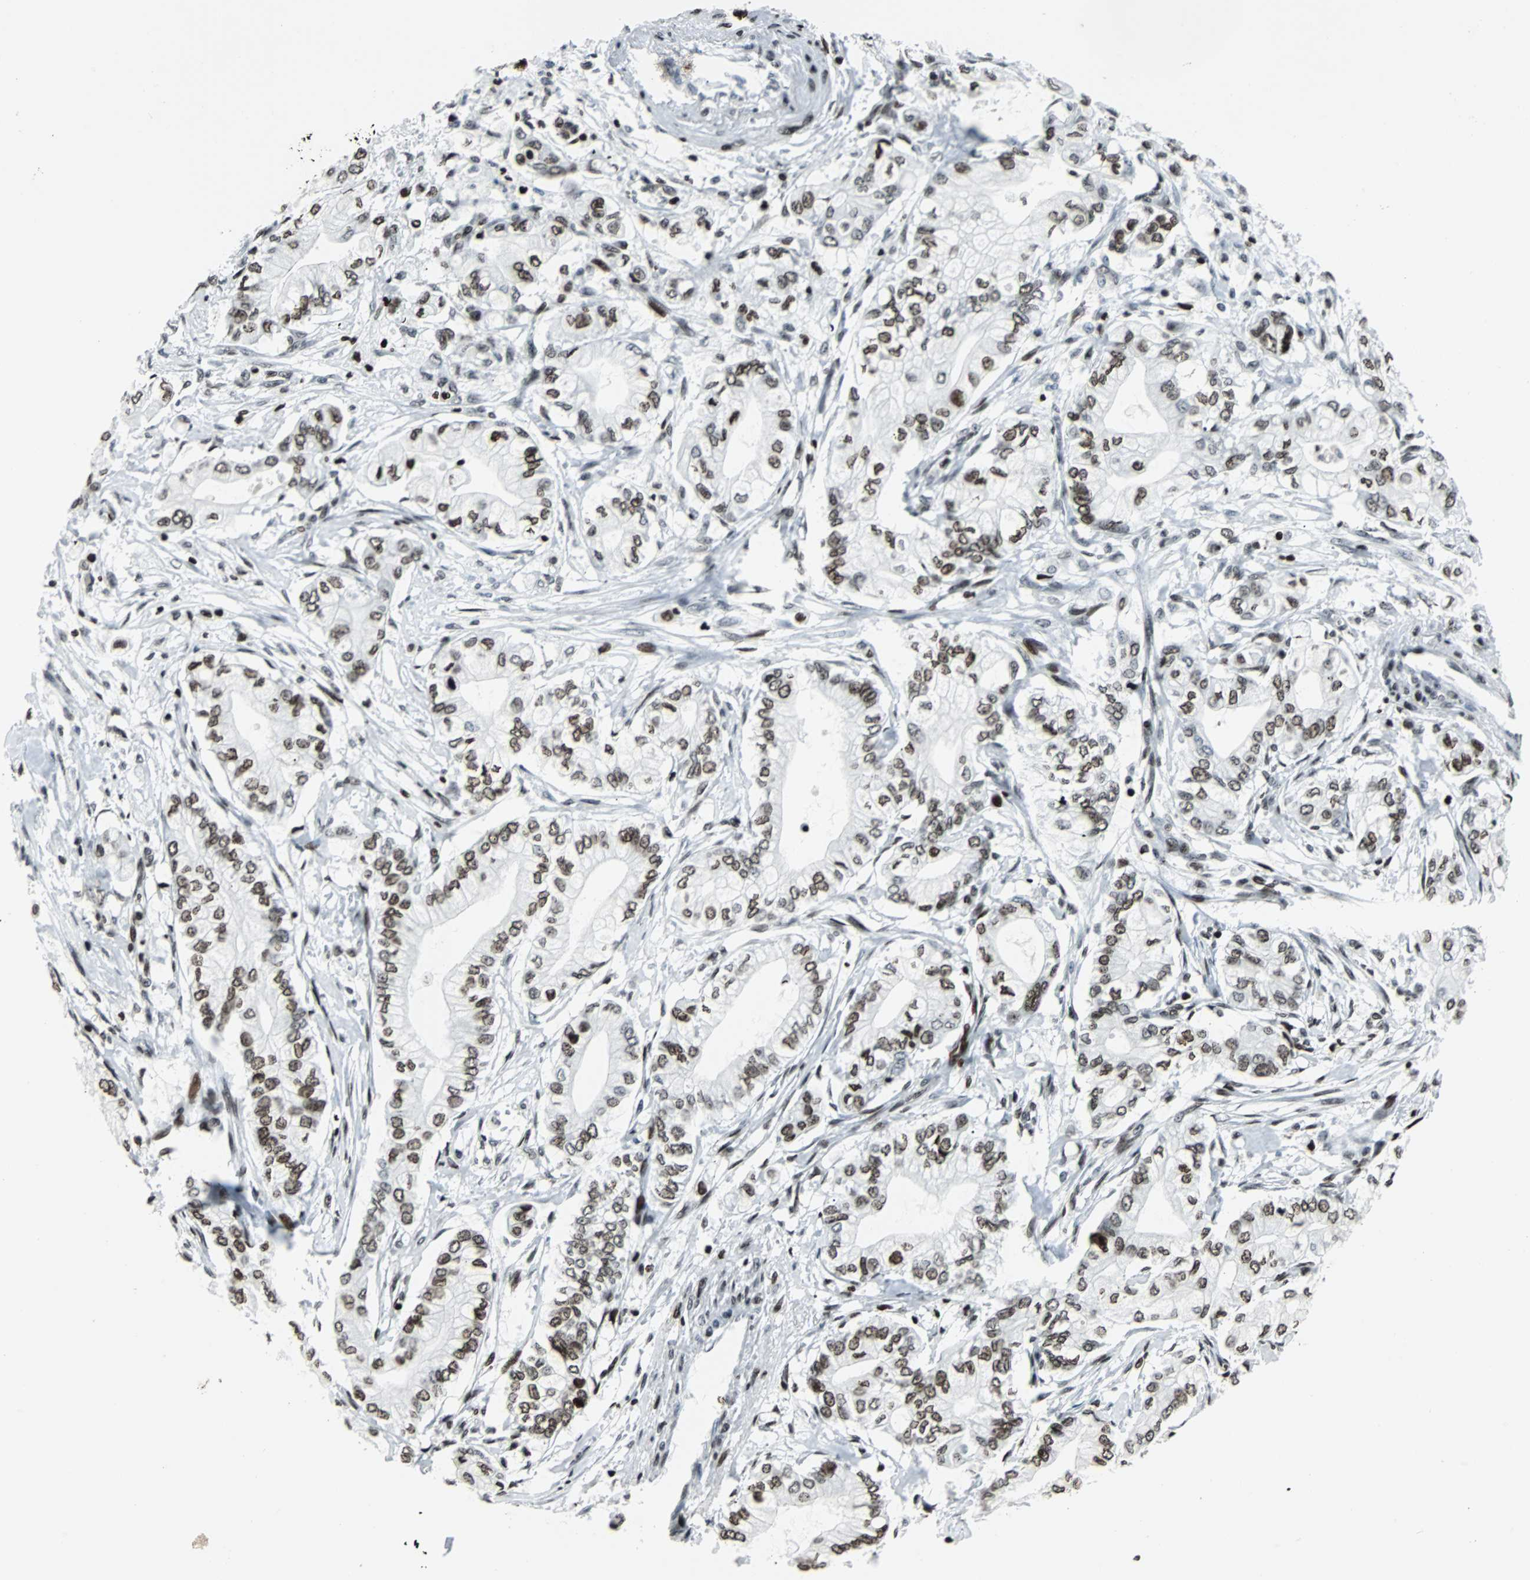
{"staining": {"intensity": "moderate", "quantity": ">75%", "location": "nuclear"}, "tissue": "pancreatic cancer", "cell_type": "Tumor cells", "image_type": "cancer", "snomed": [{"axis": "morphology", "description": "Adenocarcinoma, NOS"}, {"axis": "topography", "description": "Pancreas"}], "caption": "About >75% of tumor cells in pancreatic cancer exhibit moderate nuclear protein expression as visualized by brown immunohistochemical staining.", "gene": "ZNF131", "patient": {"sex": "male", "age": 70}}